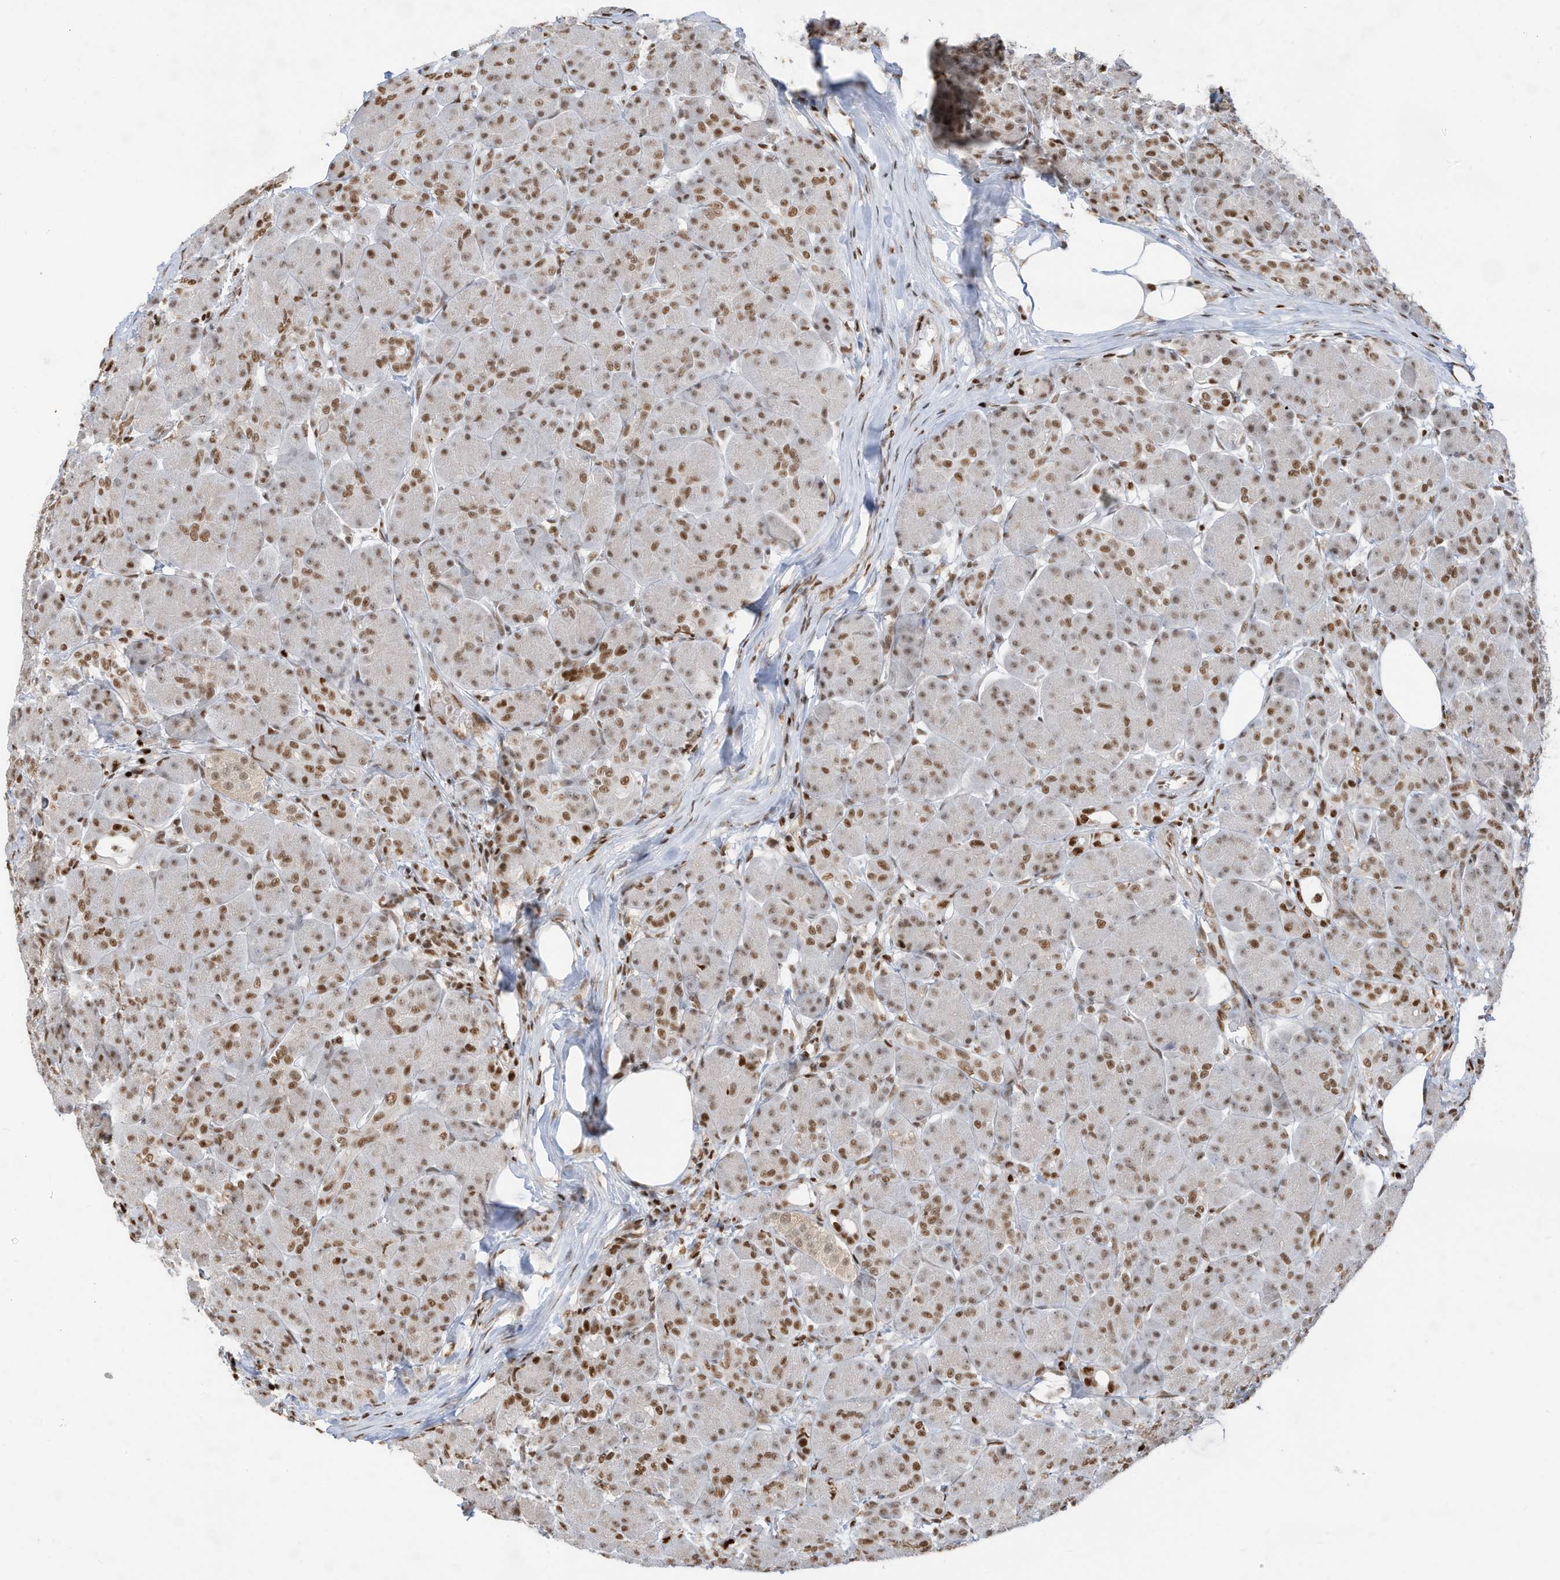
{"staining": {"intensity": "moderate", "quantity": ">75%", "location": "nuclear"}, "tissue": "pancreas", "cell_type": "Exocrine glandular cells", "image_type": "normal", "snomed": [{"axis": "morphology", "description": "Normal tissue, NOS"}, {"axis": "topography", "description": "Pancreas"}], "caption": "Protein expression analysis of benign human pancreas reveals moderate nuclear positivity in approximately >75% of exocrine glandular cells. Using DAB (brown) and hematoxylin (blue) stains, captured at high magnification using brightfield microscopy.", "gene": "SAMD15", "patient": {"sex": "male", "age": 63}}